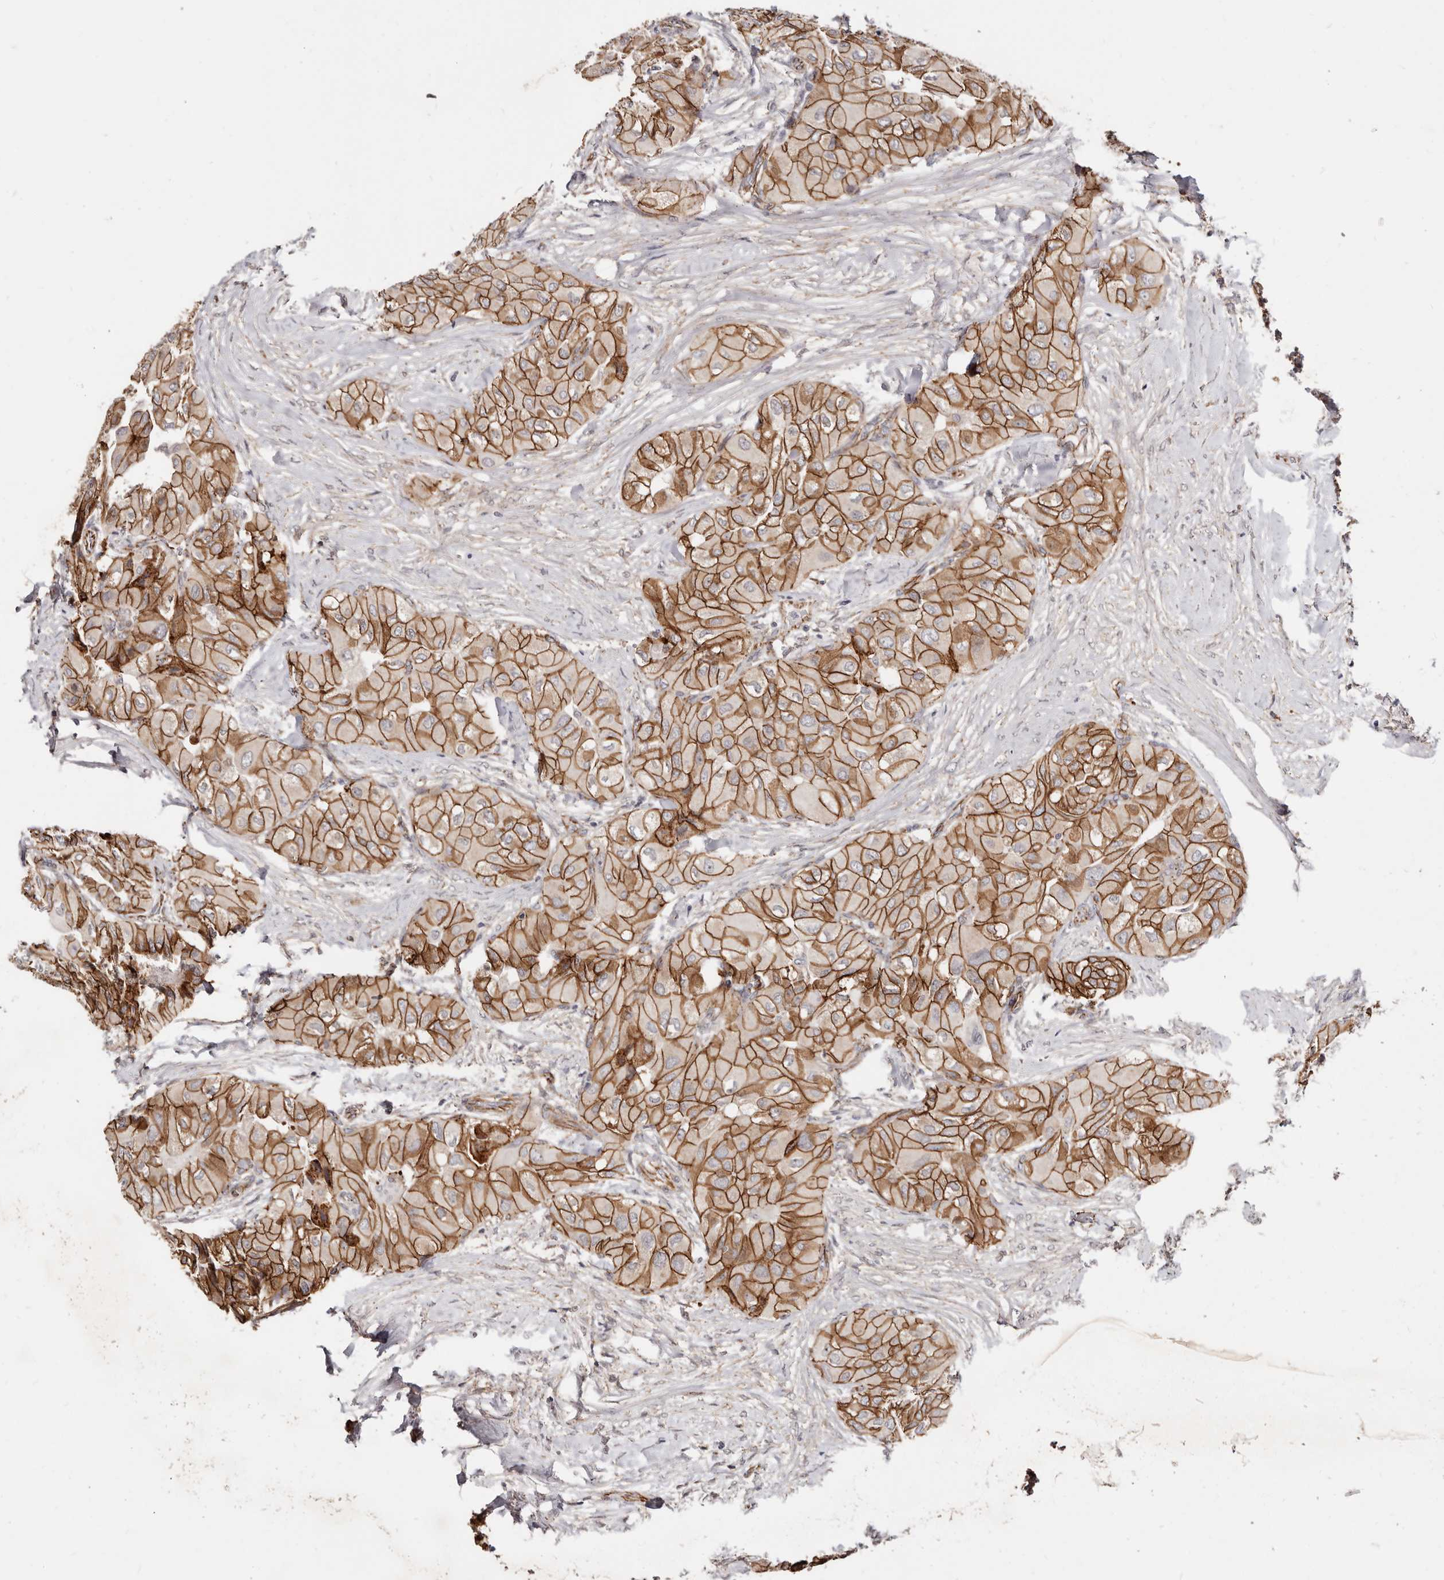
{"staining": {"intensity": "strong", "quantity": ">75%", "location": "cytoplasmic/membranous"}, "tissue": "thyroid cancer", "cell_type": "Tumor cells", "image_type": "cancer", "snomed": [{"axis": "morphology", "description": "Papillary adenocarcinoma, NOS"}, {"axis": "topography", "description": "Thyroid gland"}], "caption": "Thyroid cancer tissue demonstrates strong cytoplasmic/membranous positivity in about >75% of tumor cells", "gene": "CTNNB1", "patient": {"sex": "female", "age": 59}}